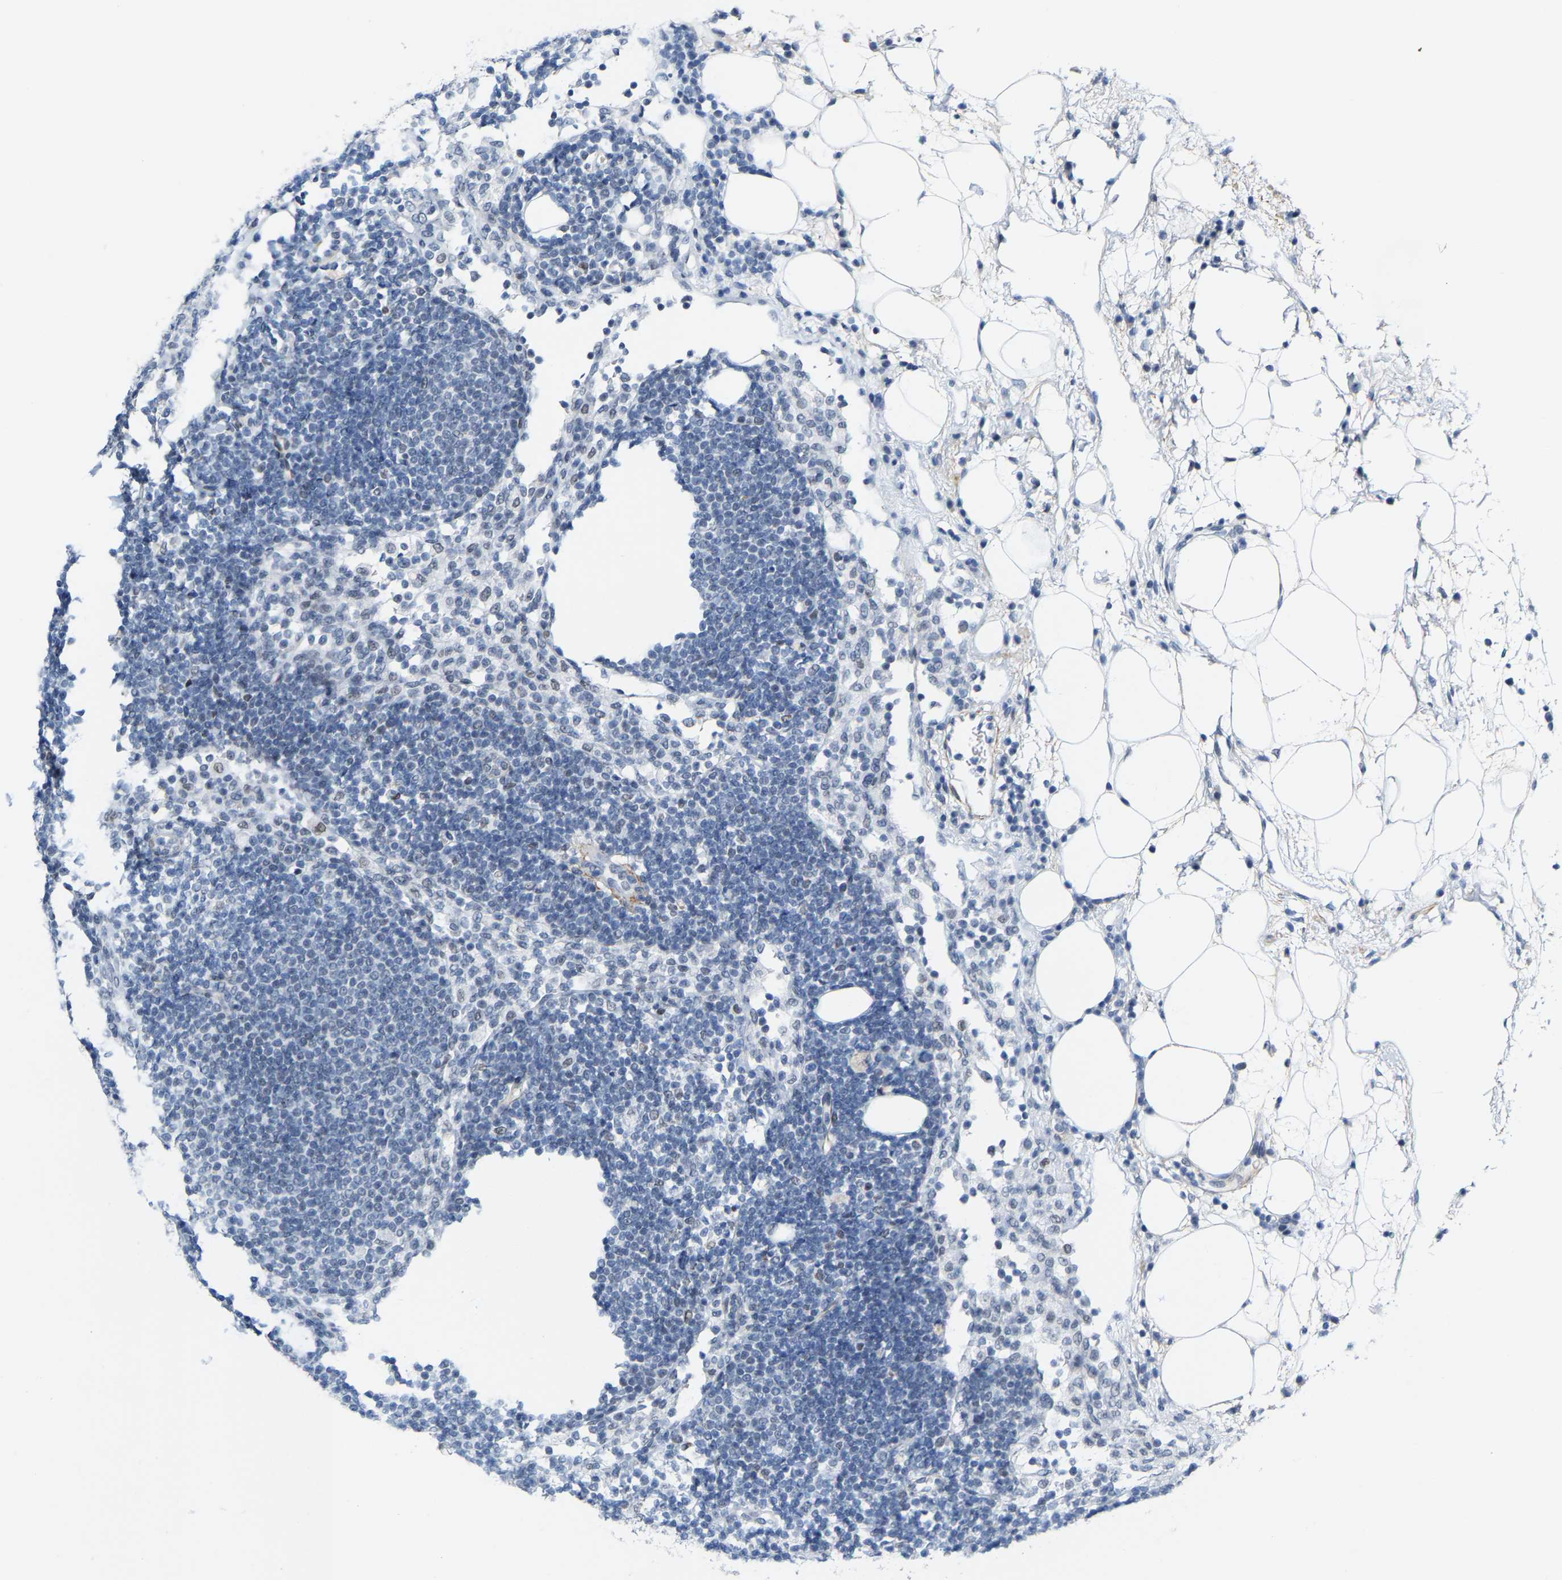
{"staining": {"intensity": "weak", "quantity": "<25%", "location": "nuclear"}, "tissue": "lymph node", "cell_type": "Germinal center cells", "image_type": "normal", "snomed": [{"axis": "morphology", "description": "Normal tissue, NOS"}, {"axis": "morphology", "description": "Carcinoid, malignant, NOS"}, {"axis": "topography", "description": "Lymph node"}], "caption": "There is no significant positivity in germinal center cells of lymph node. The staining was performed using DAB (3,3'-diaminobenzidine) to visualize the protein expression in brown, while the nuclei were stained in blue with hematoxylin (Magnification: 20x).", "gene": "FAM180A", "patient": {"sex": "male", "age": 47}}